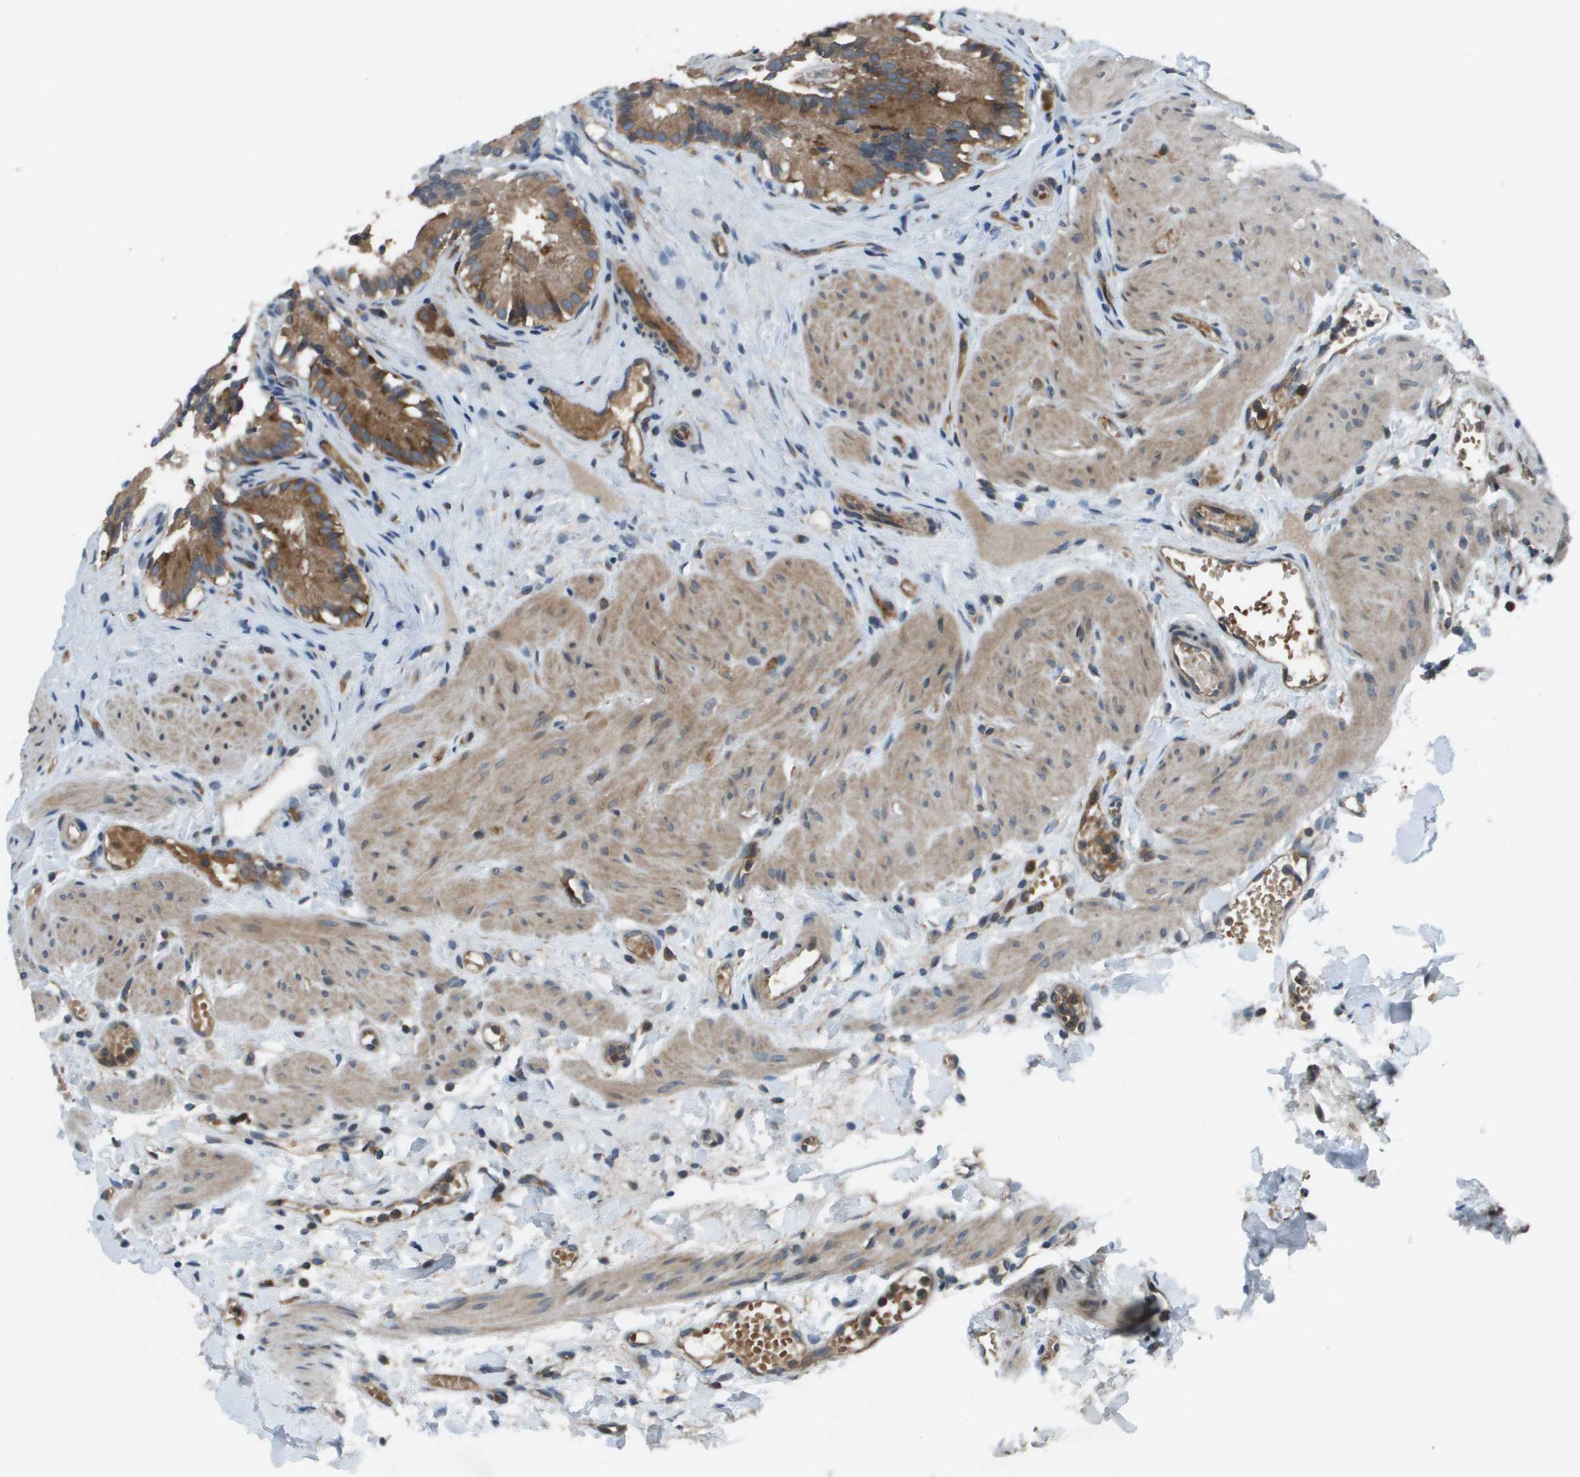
{"staining": {"intensity": "strong", "quantity": ">75%", "location": "cytoplasmic/membranous"}, "tissue": "gallbladder", "cell_type": "Glandular cells", "image_type": "normal", "snomed": [{"axis": "morphology", "description": "Normal tissue, NOS"}, {"axis": "topography", "description": "Gallbladder"}], "caption": "The histopathology image displays staining of normal gallbladder, revealing strong cytoplasmic/membranous protein staining (brown color) within glandular cells.", "gene": "EIF3B", "patient": {"sex": "female", "age": 26}}